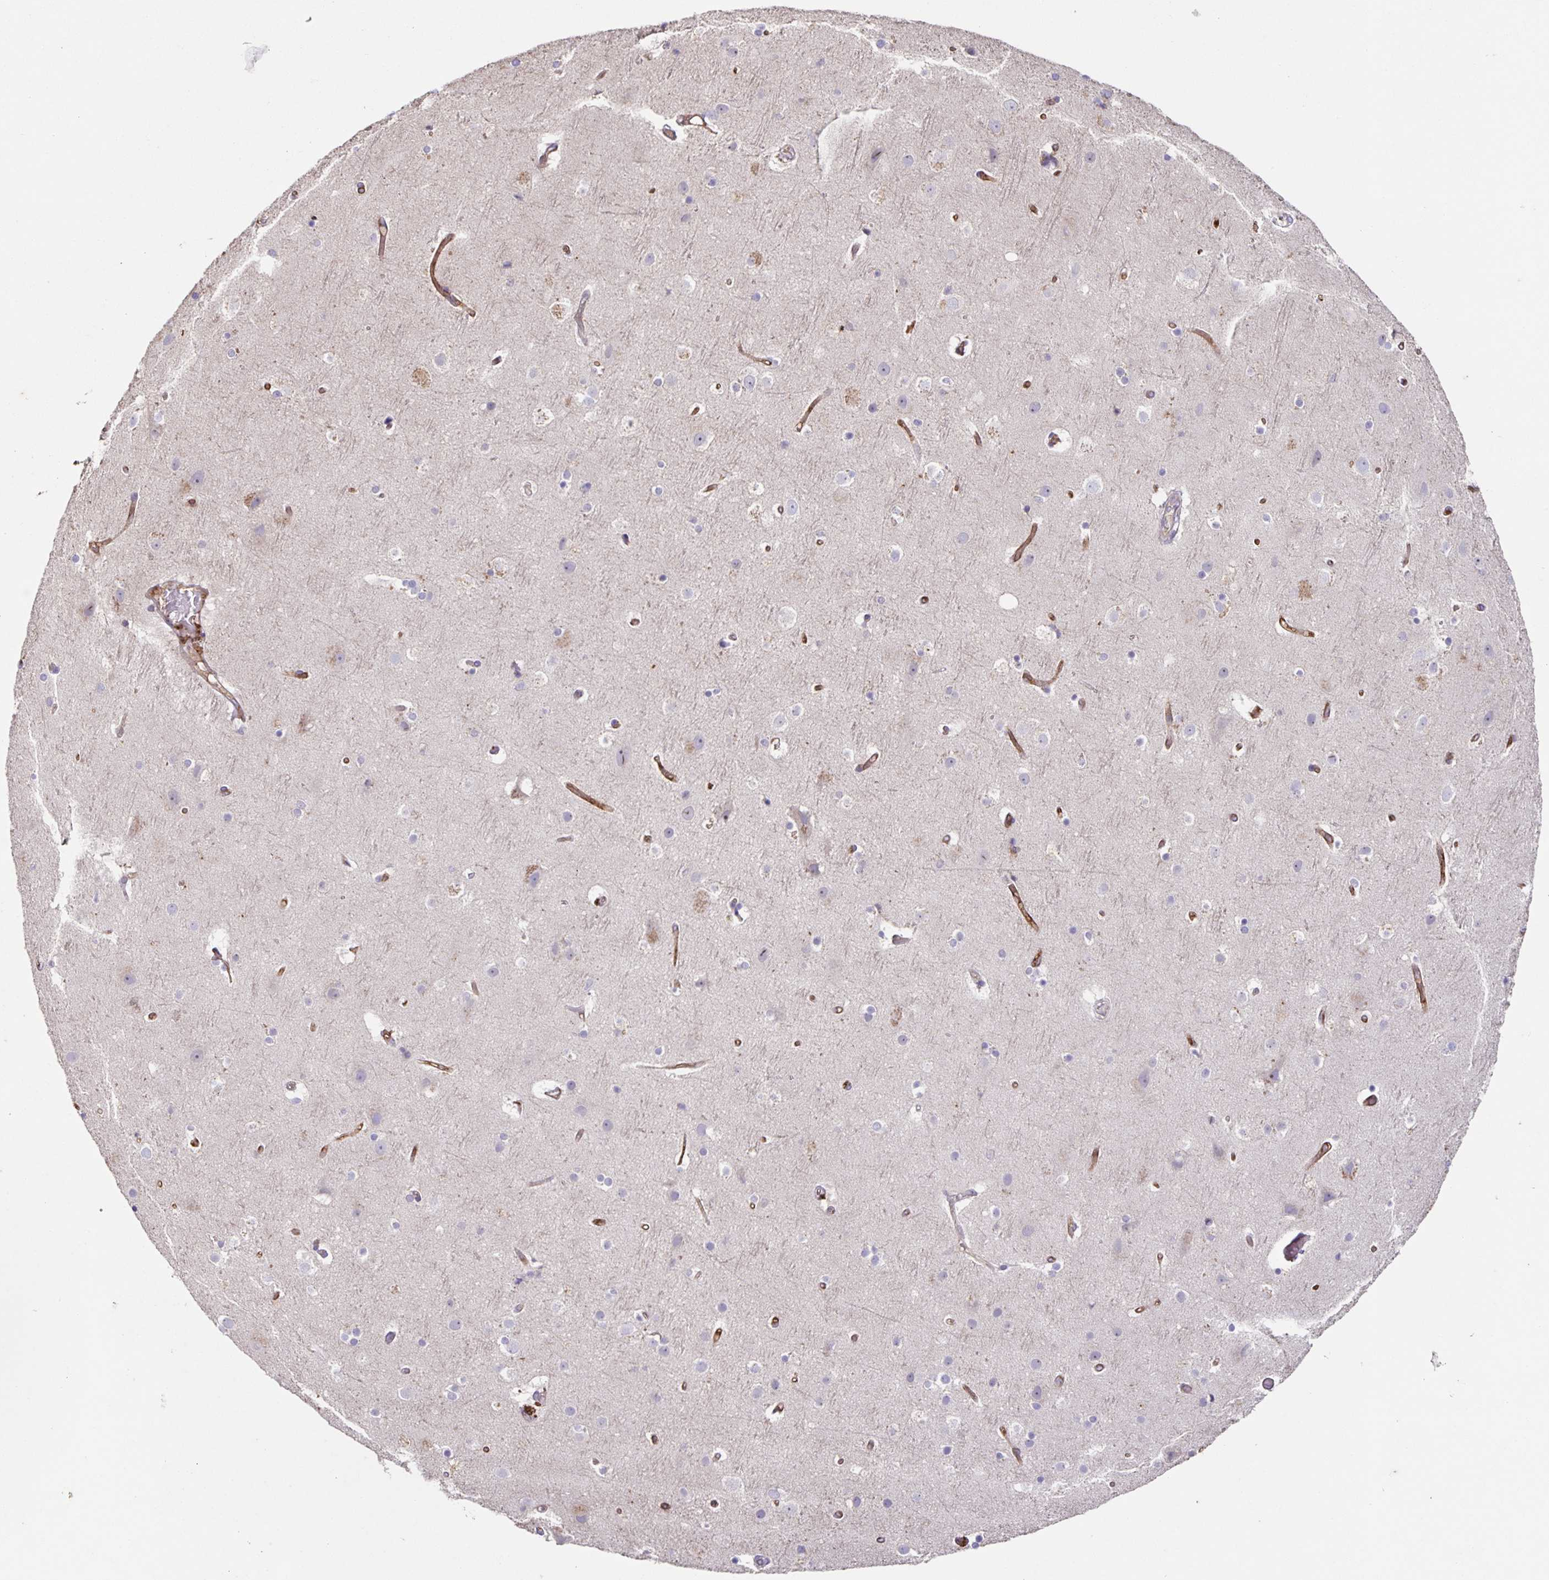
{"staining": {"intensity": "moderate", "quantity": ">75%", "location": "cytoplasmic/membranous"}, "tissue": "cerebral cortex", "cell_type": "Endothelial cells", "image_type": "normal", "snomed": [{"axis": "morphology", "description": "Normal tissue, NOS"}, {"axis": "topography", "description": "Cerebral cortex"}], "caption": "The micrograph exhibits a brown stain indicating the presence of a protein in the cytoplasmic/membranous of endothelial cells in cerebral cortex. Nuclei are stained in blue.", "gene": "ITGA2", "patient": {"sex": "female", "age": 52}}